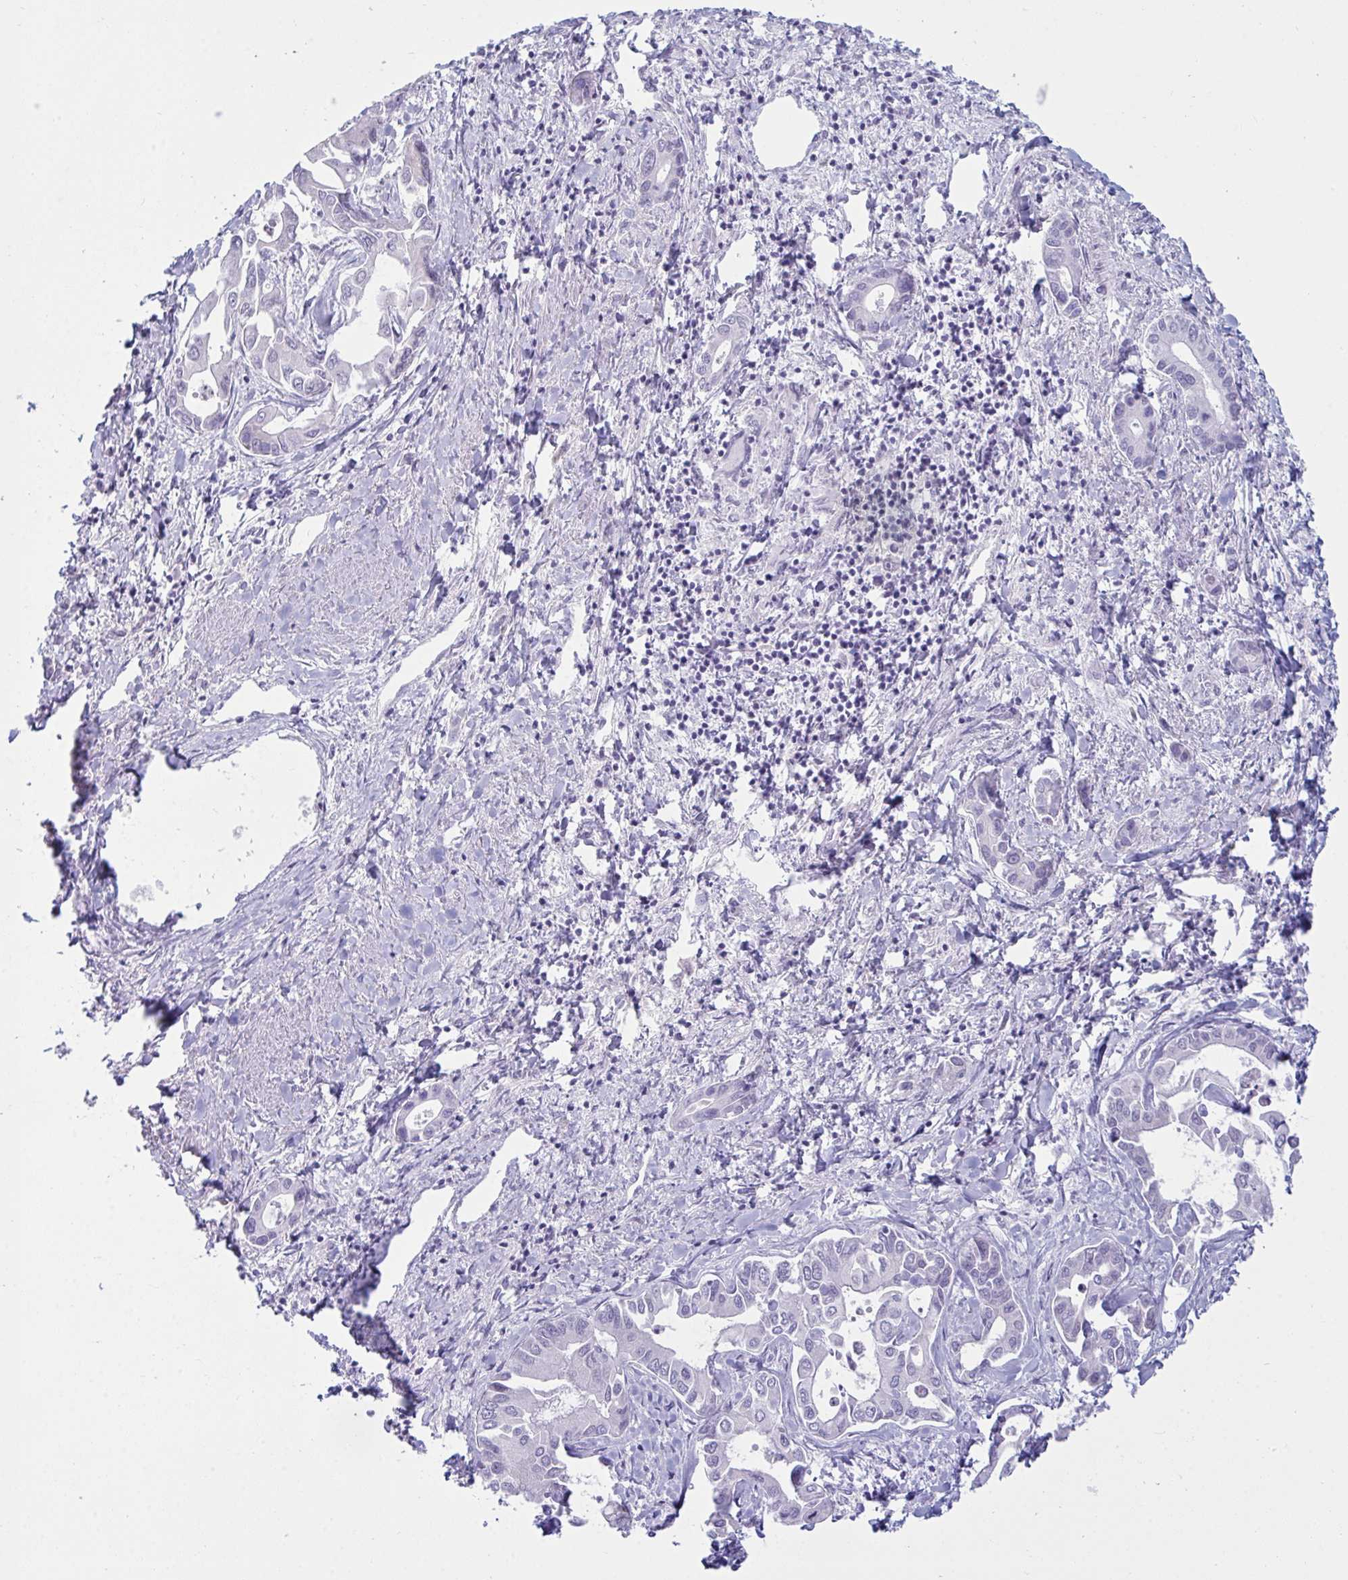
{"staining": {"intensity": "negative", "quantity": "none", "location": "none"}, "tissue": "liver cancer", "cell_type": "Tumor cells", "image_type": "cancer", "snomed": [{"axis": "morphology", "description": "Cholangiocarcinoma"}, {"axis": "topography", "description": "Liver"}], "caption": "There is no significant expression in tumor cells of liver cholangiocarcinoma. Brightfield microscopy of IHC stained with DAB (3,3'-diaminobenzidine) (brown) and hematoxylin (blue), captured at high magnification.", "gene": "BBS1", "patient": {"sex": "male", "age": 66}}